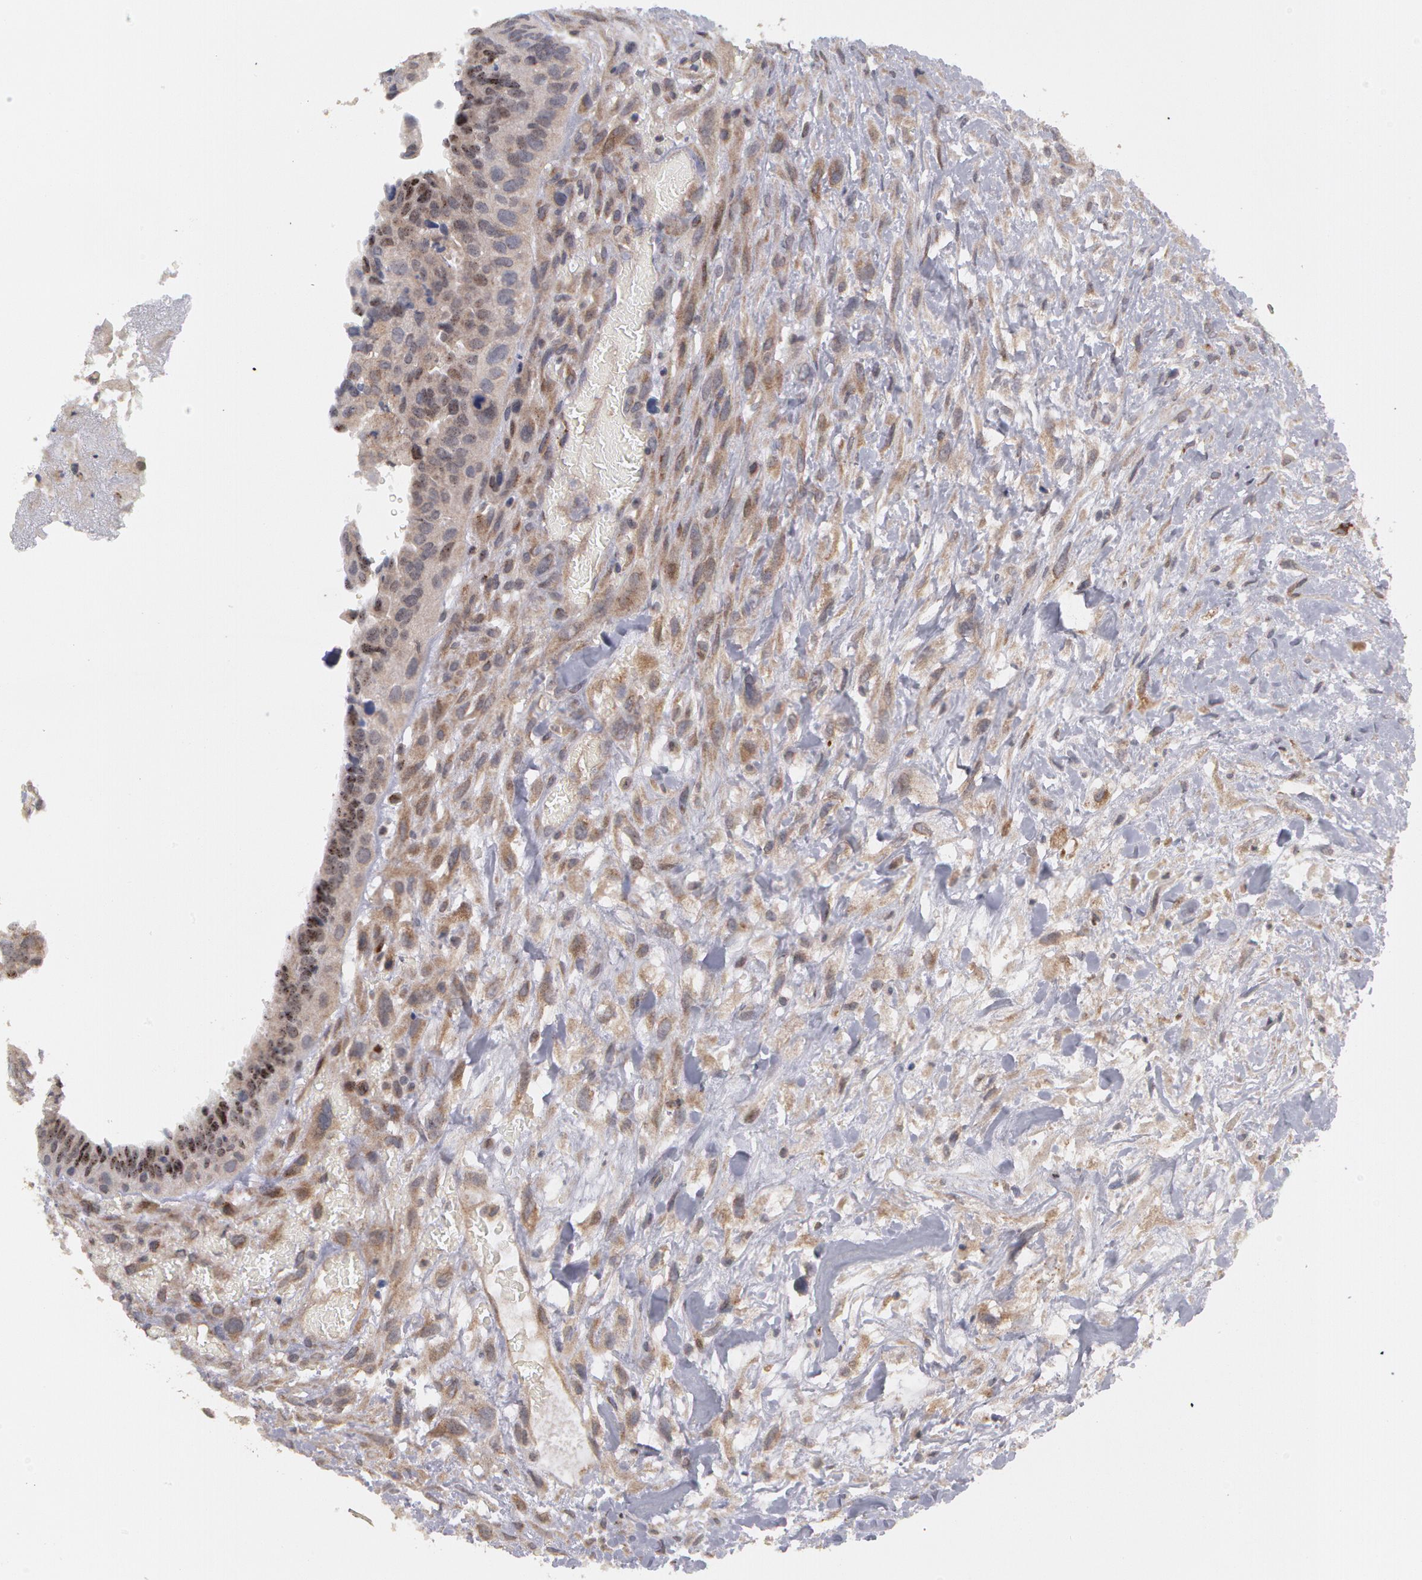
{"staining": {"intensity": "negative", "quantity": "none", "location": "none"}, "tissue": "breast cancer", "cell_type": "Tumor cells", "image_type": "cancer", "snomed": [{"axis": "morphology", "description": "Neoplasm, malignant, NOS"}, {"axis": "topography", "description": "Breast"}], "caption": "This photomicrograph is of breast malignant neoplasm stained with IHC to label a protein in brown with the nuclei are counter-stained blue. There is no staining in tumor cells. (Stains: DAB immunohistochemistry (IHC) with hematoxylin counter stain, Microscopy: brightfield microscopy at high magnification).", "gene": "STX5", "patient": {"sex": "female", "age": 50}}